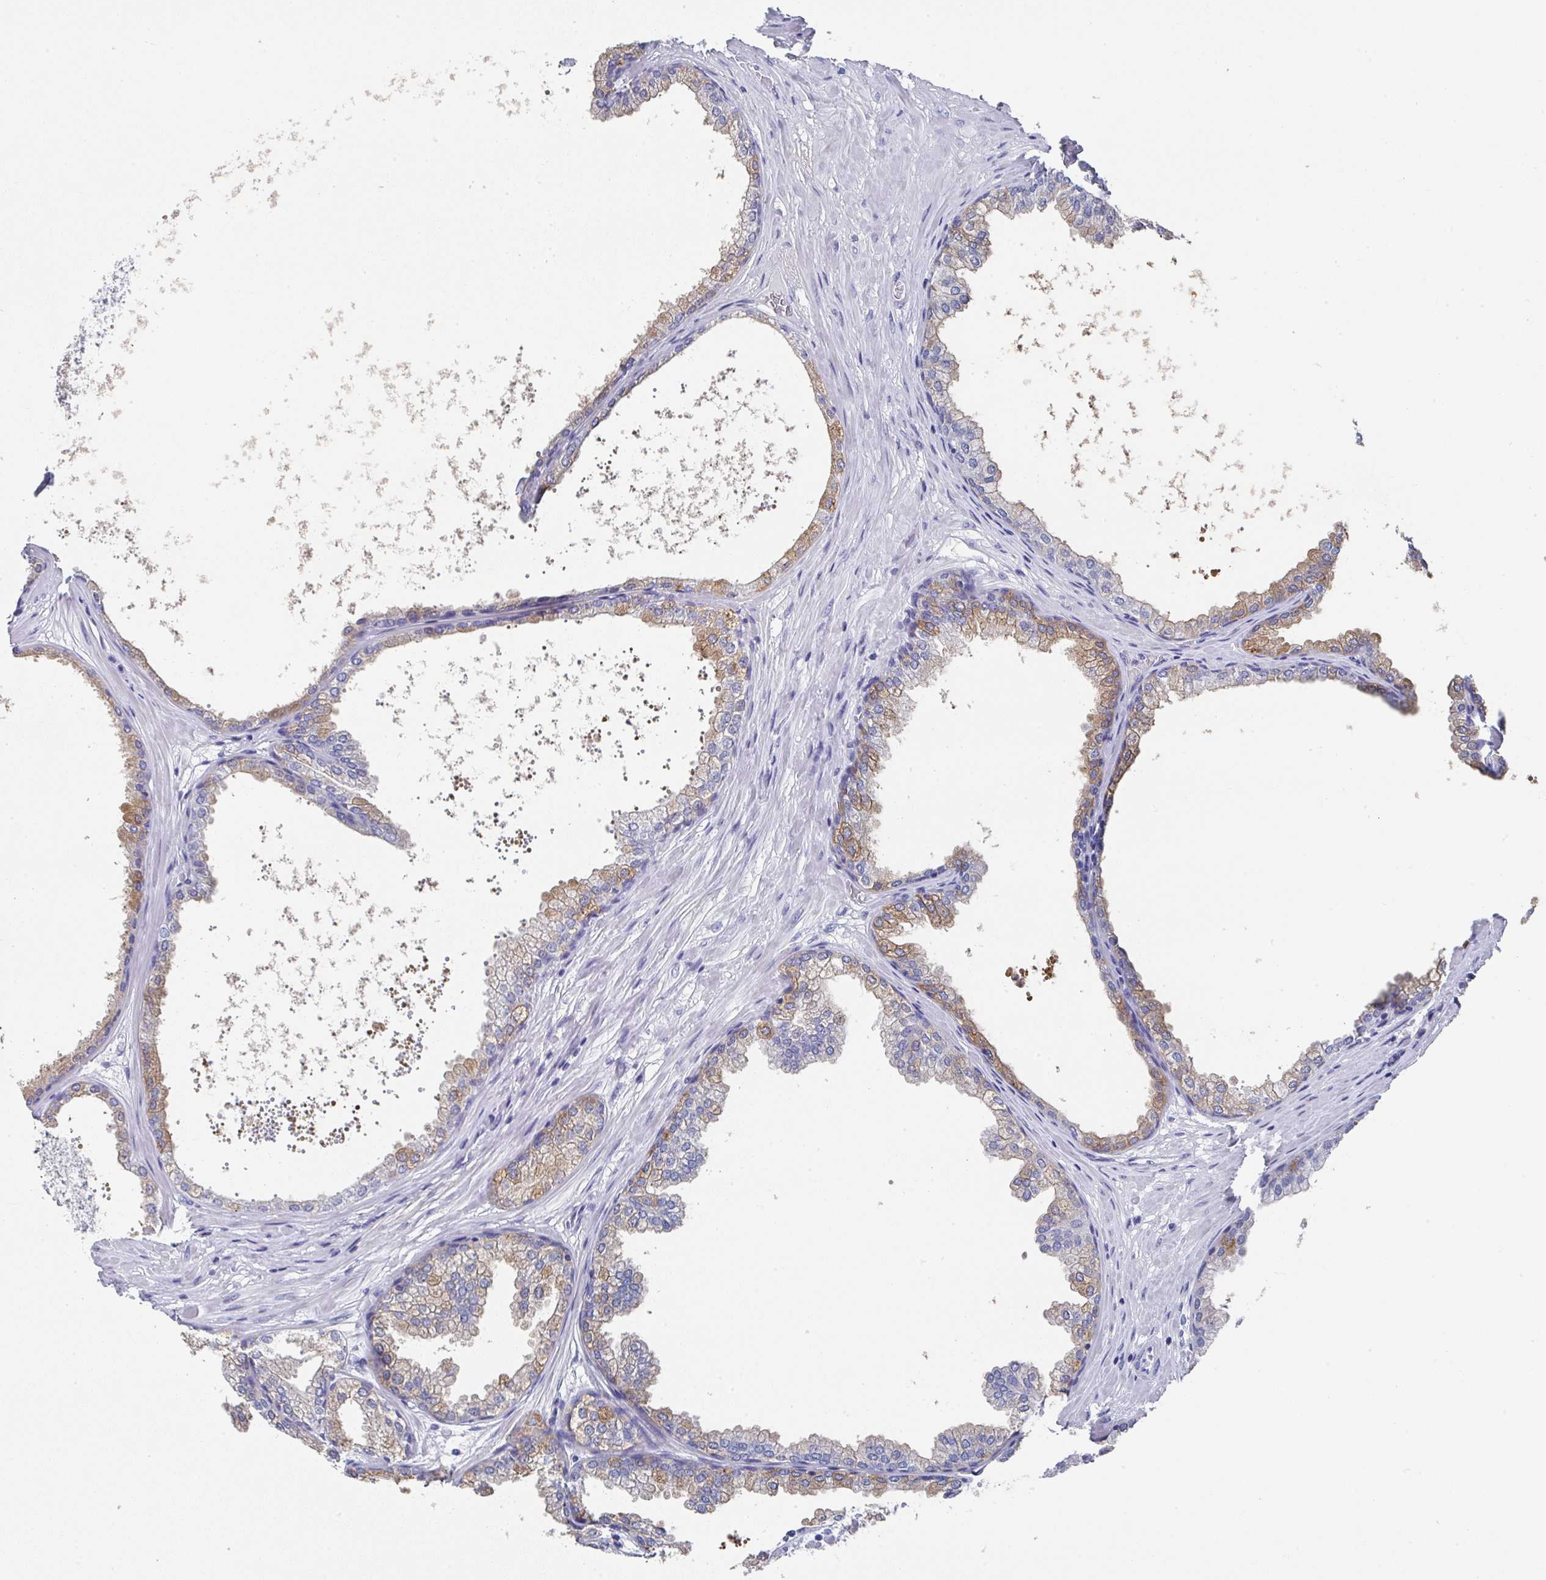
{"staining": {"intensity": "moderate", "quantity": "<25%", "location": "cytoplasmic/membranous"}, "tissue": "prostate", "cell_type": "Glandular cells", "image_type": "normal", "snomed": [{"axis": "morphology", "description": "Normal tissue, NOS"}, {"axis": "topography", "description": "Prostate"}], "caption": "Glandular cells show low levels of moderate cytoplasmic/membranous positivity in approximately <25% of cells in benign human prostate. (Brightfield microscopy of DAB IHC at high magnification).", "gene": "TNFRSF8", "patient": {"sex": "male", "age": 37}}